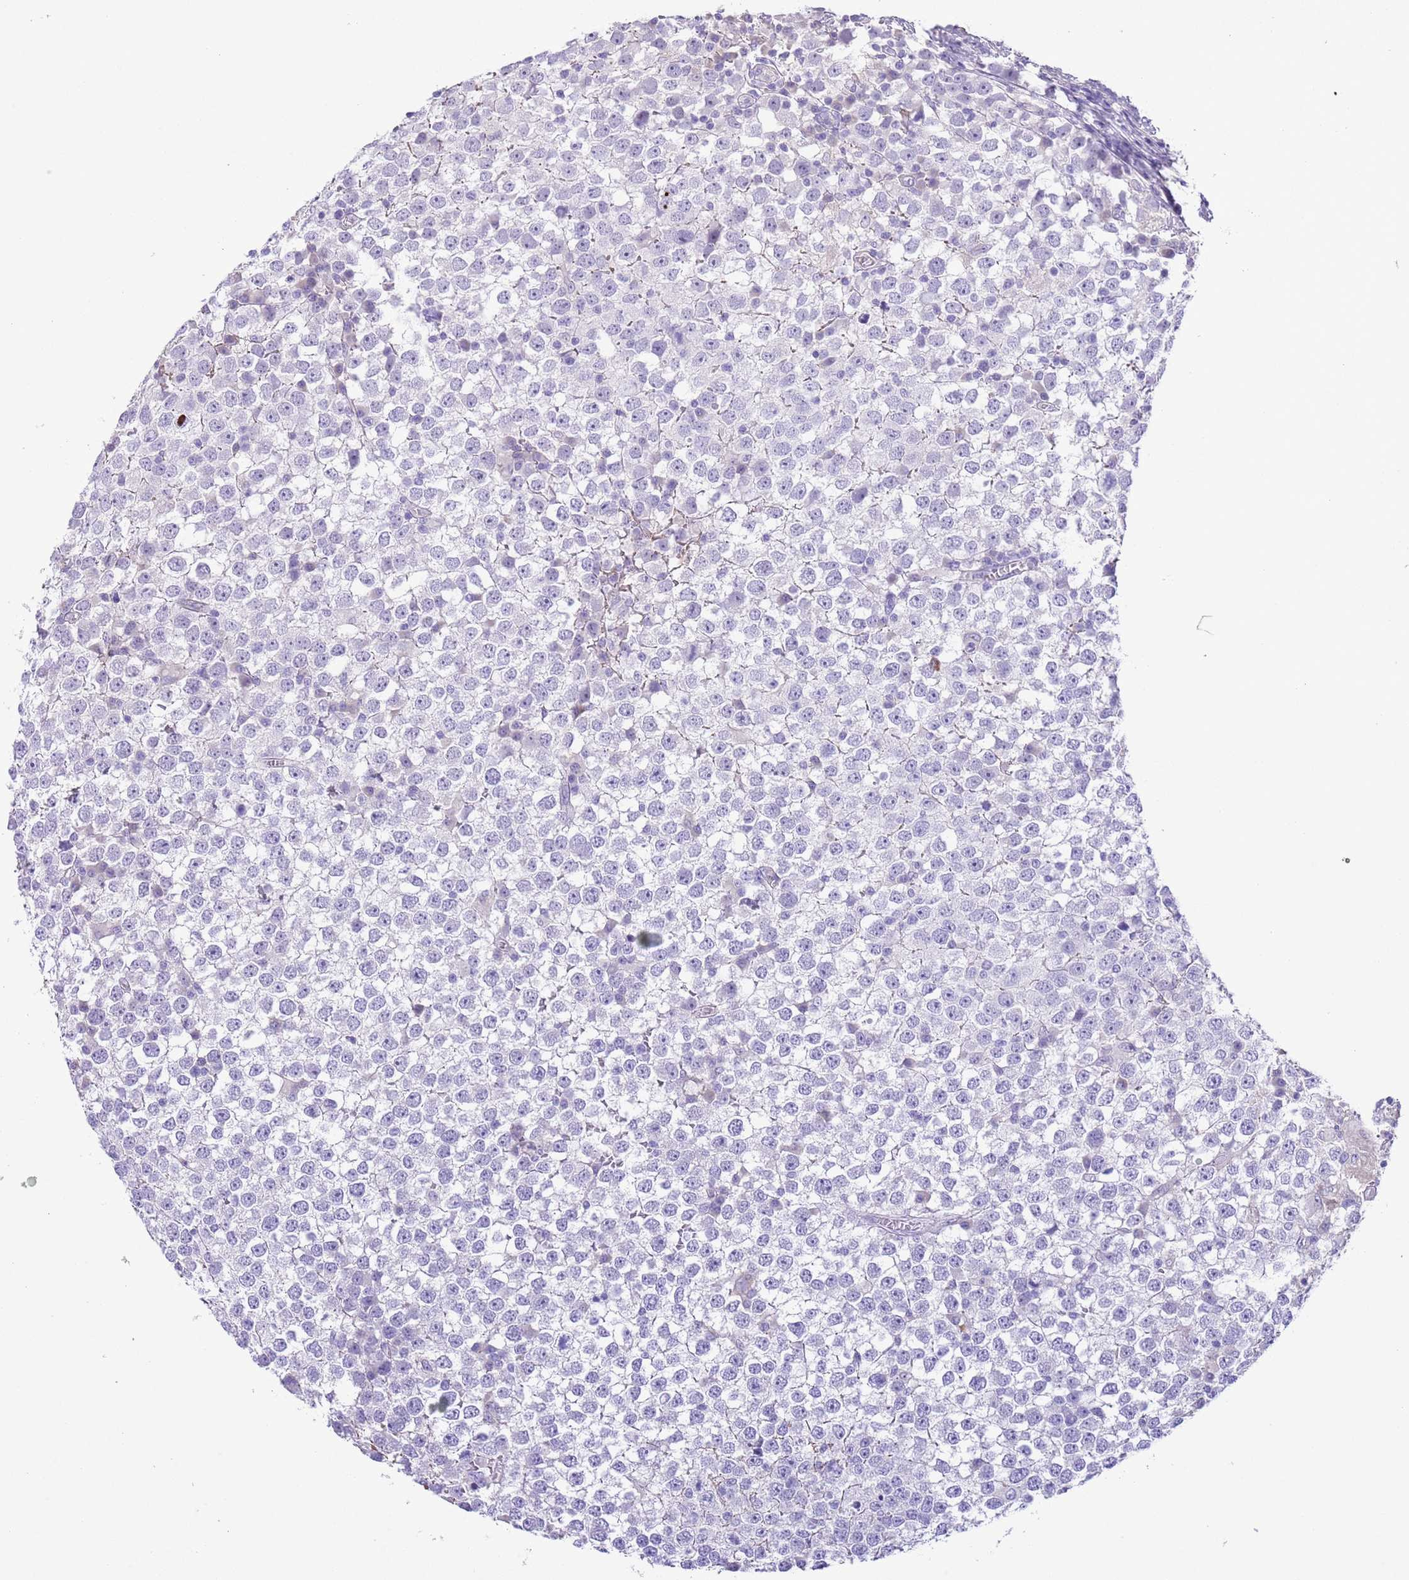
{"staining": {"intensity": "moderate", "quantity": "<25%", "location": "cytoplasmic/membranous"}, "tissue": "testis cancer", "cell_type": "Tumor cells", "image_type": "cancer", "snomed": [{"axis": "morphology", "description": "Seminoma, NOS"}, {"axis": "topography", "description": "Testis"}], "caption": "Human testis cancer stained with a brown dye demonstrates moderate cytoplasmic/membranous positive staining in approximately <25% of tumor cells.", "gene": "IGF1", "patient": {"sex": "male", "age": 65}}